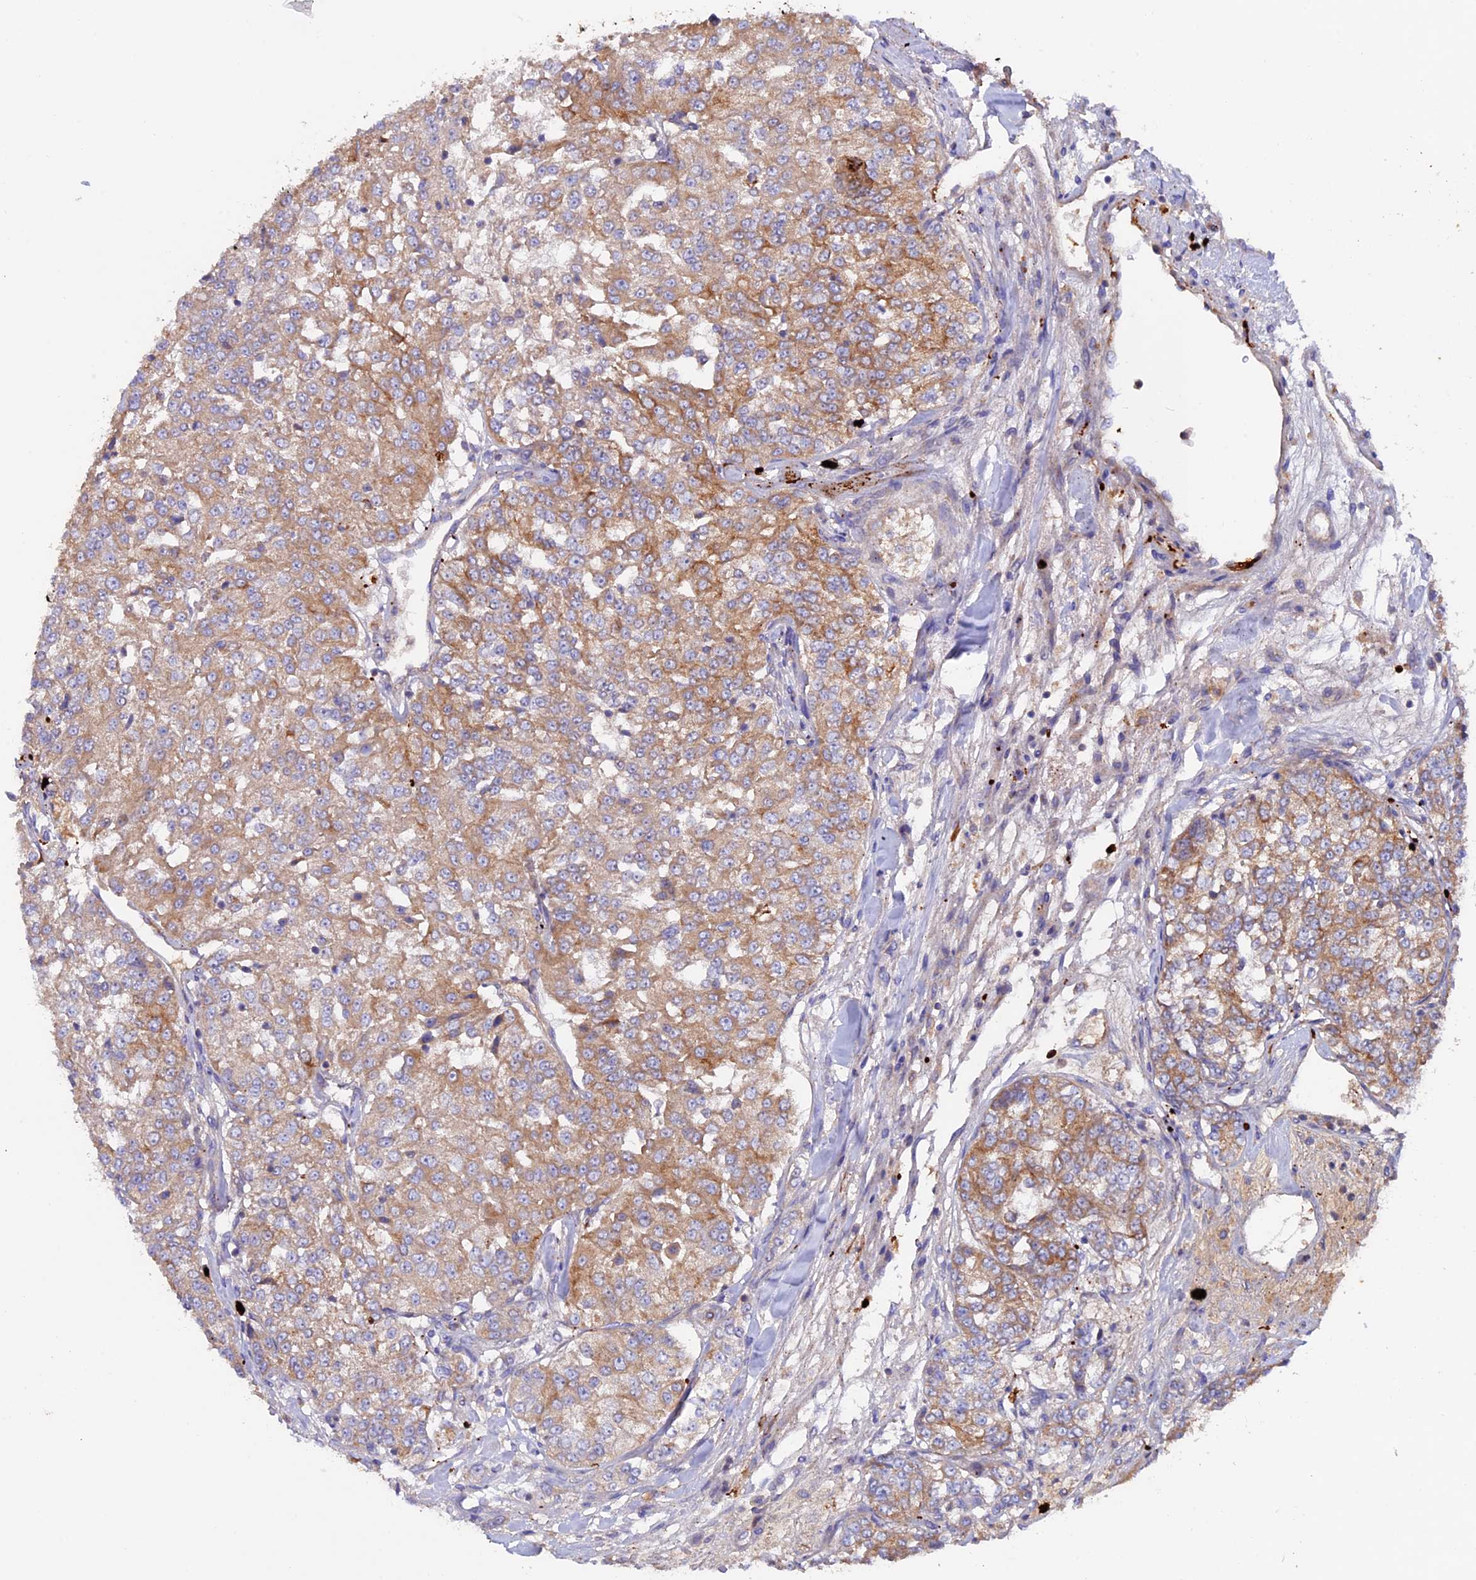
{"staining": {"intensity": "moderate", "quantity": ">75%", "location": "cytoplasmic/membranous"}, "tissue": "renal cancer", "cell_type": "Tumor cells", "image_type": "cancer", "snomed": [{"axis": "morphology", "description": "Adenocarcinoma, NOS"}, {"axis": "topography", "description": "Kidney"}], "caption": "The image demonstrates a brown stain indicating the presence of a protein in the cytoplasmic/membranous of tumor cells in adenocarcinoma (renal).", "gene": "PTPN9", "patient": {"sex": "female", "age": 63}}